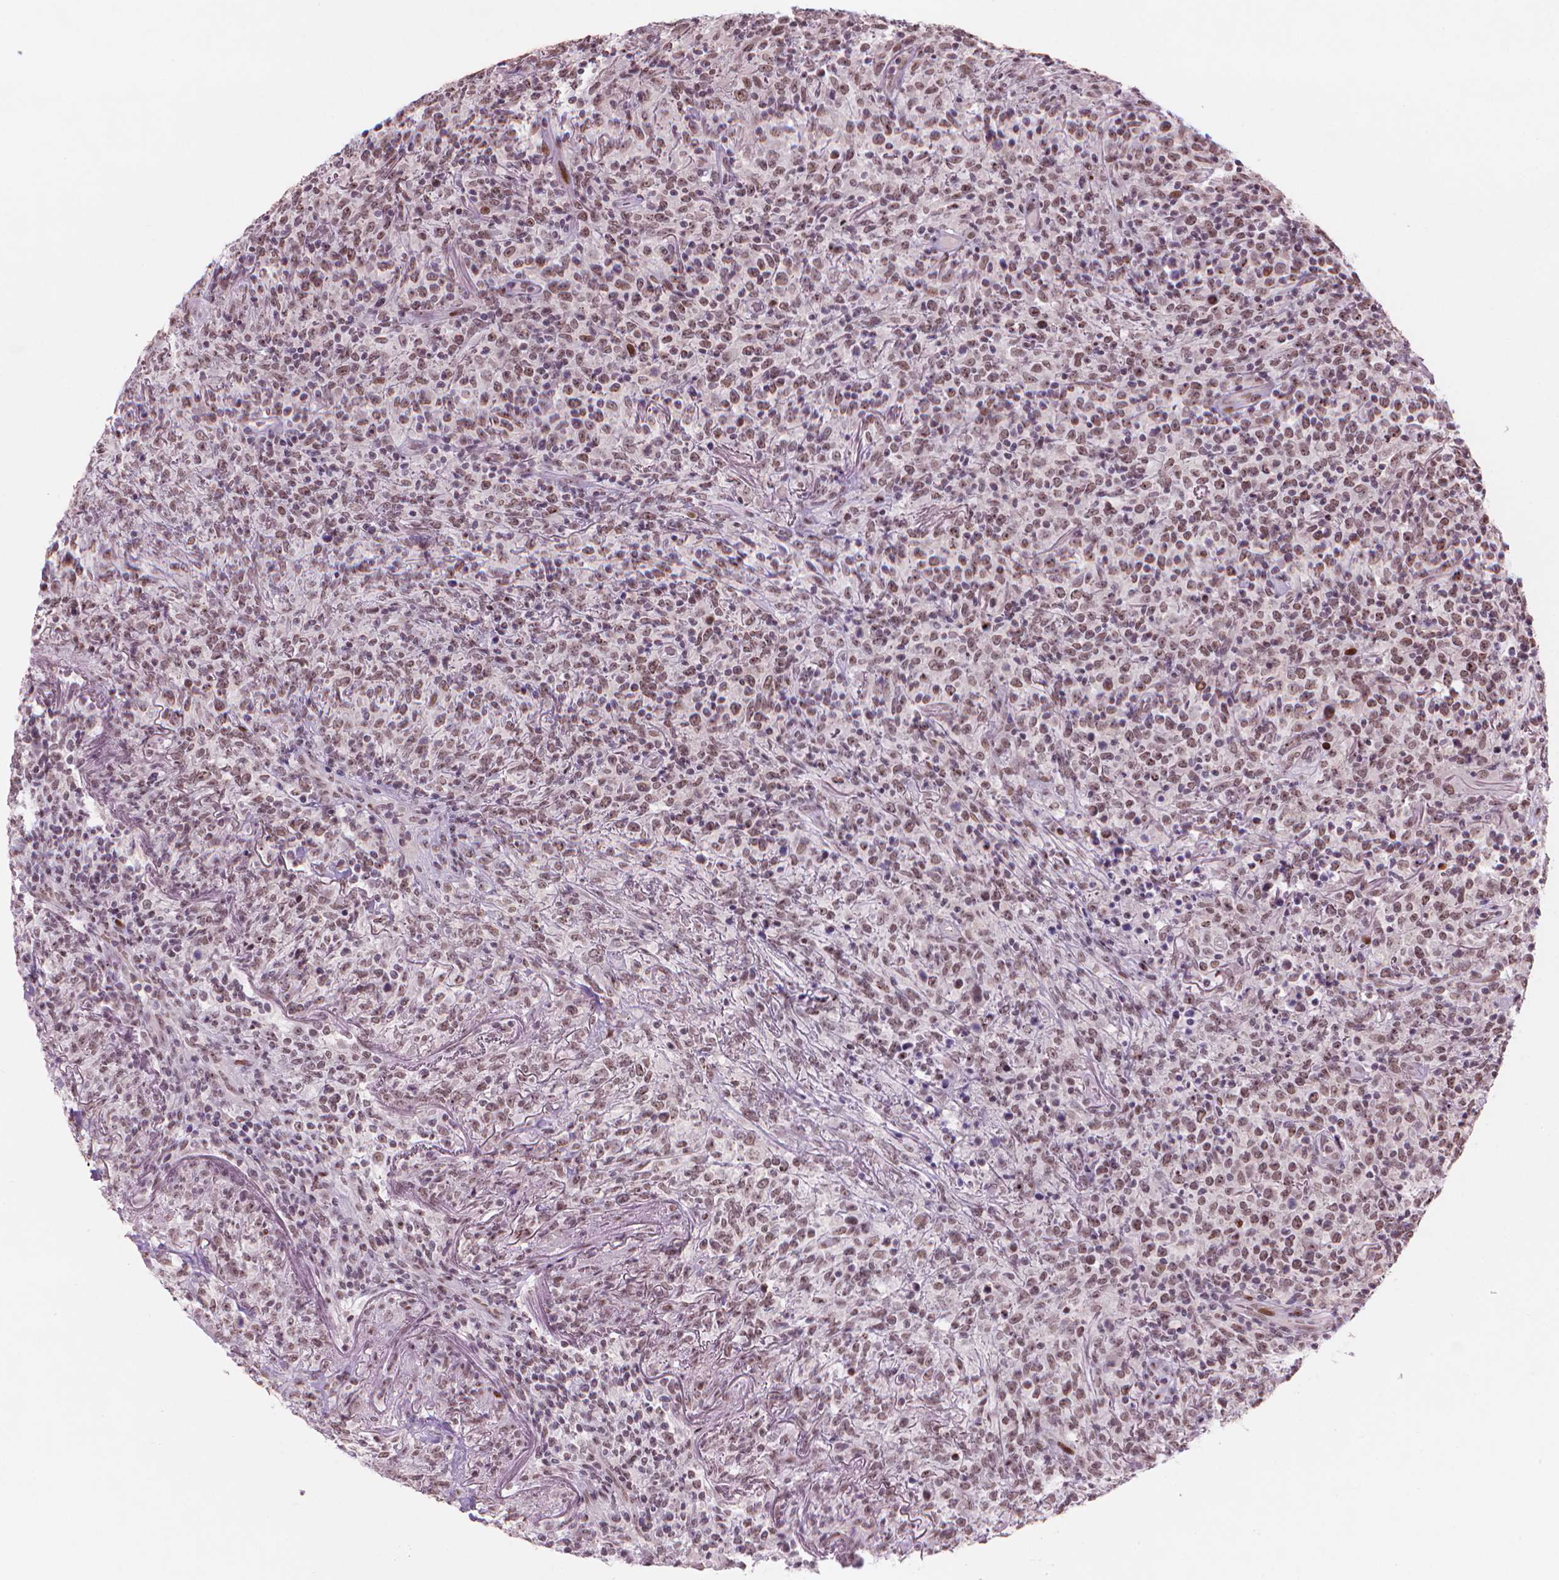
{"staining": {"intensity": "moderate", "quantity": ">75%", "location": "nuclear"}, "tissue": "lymphoma", "cell_type": "Tumor cells", "image_type": "cancer", "snomed": [{"axis": "morphology", "description": "Malignant lymphoma, non-Hodgkin's type, High grade"}, {"axis": "topography", "description": "Lung"}], "caption": "High-grade malignant lymphoma, non-Hodgkin's type stained for a protein displays moderate nuclear positivity in tumor cells.", "gene": "HES7", "patient": {"sex": "male", "age": 79}}